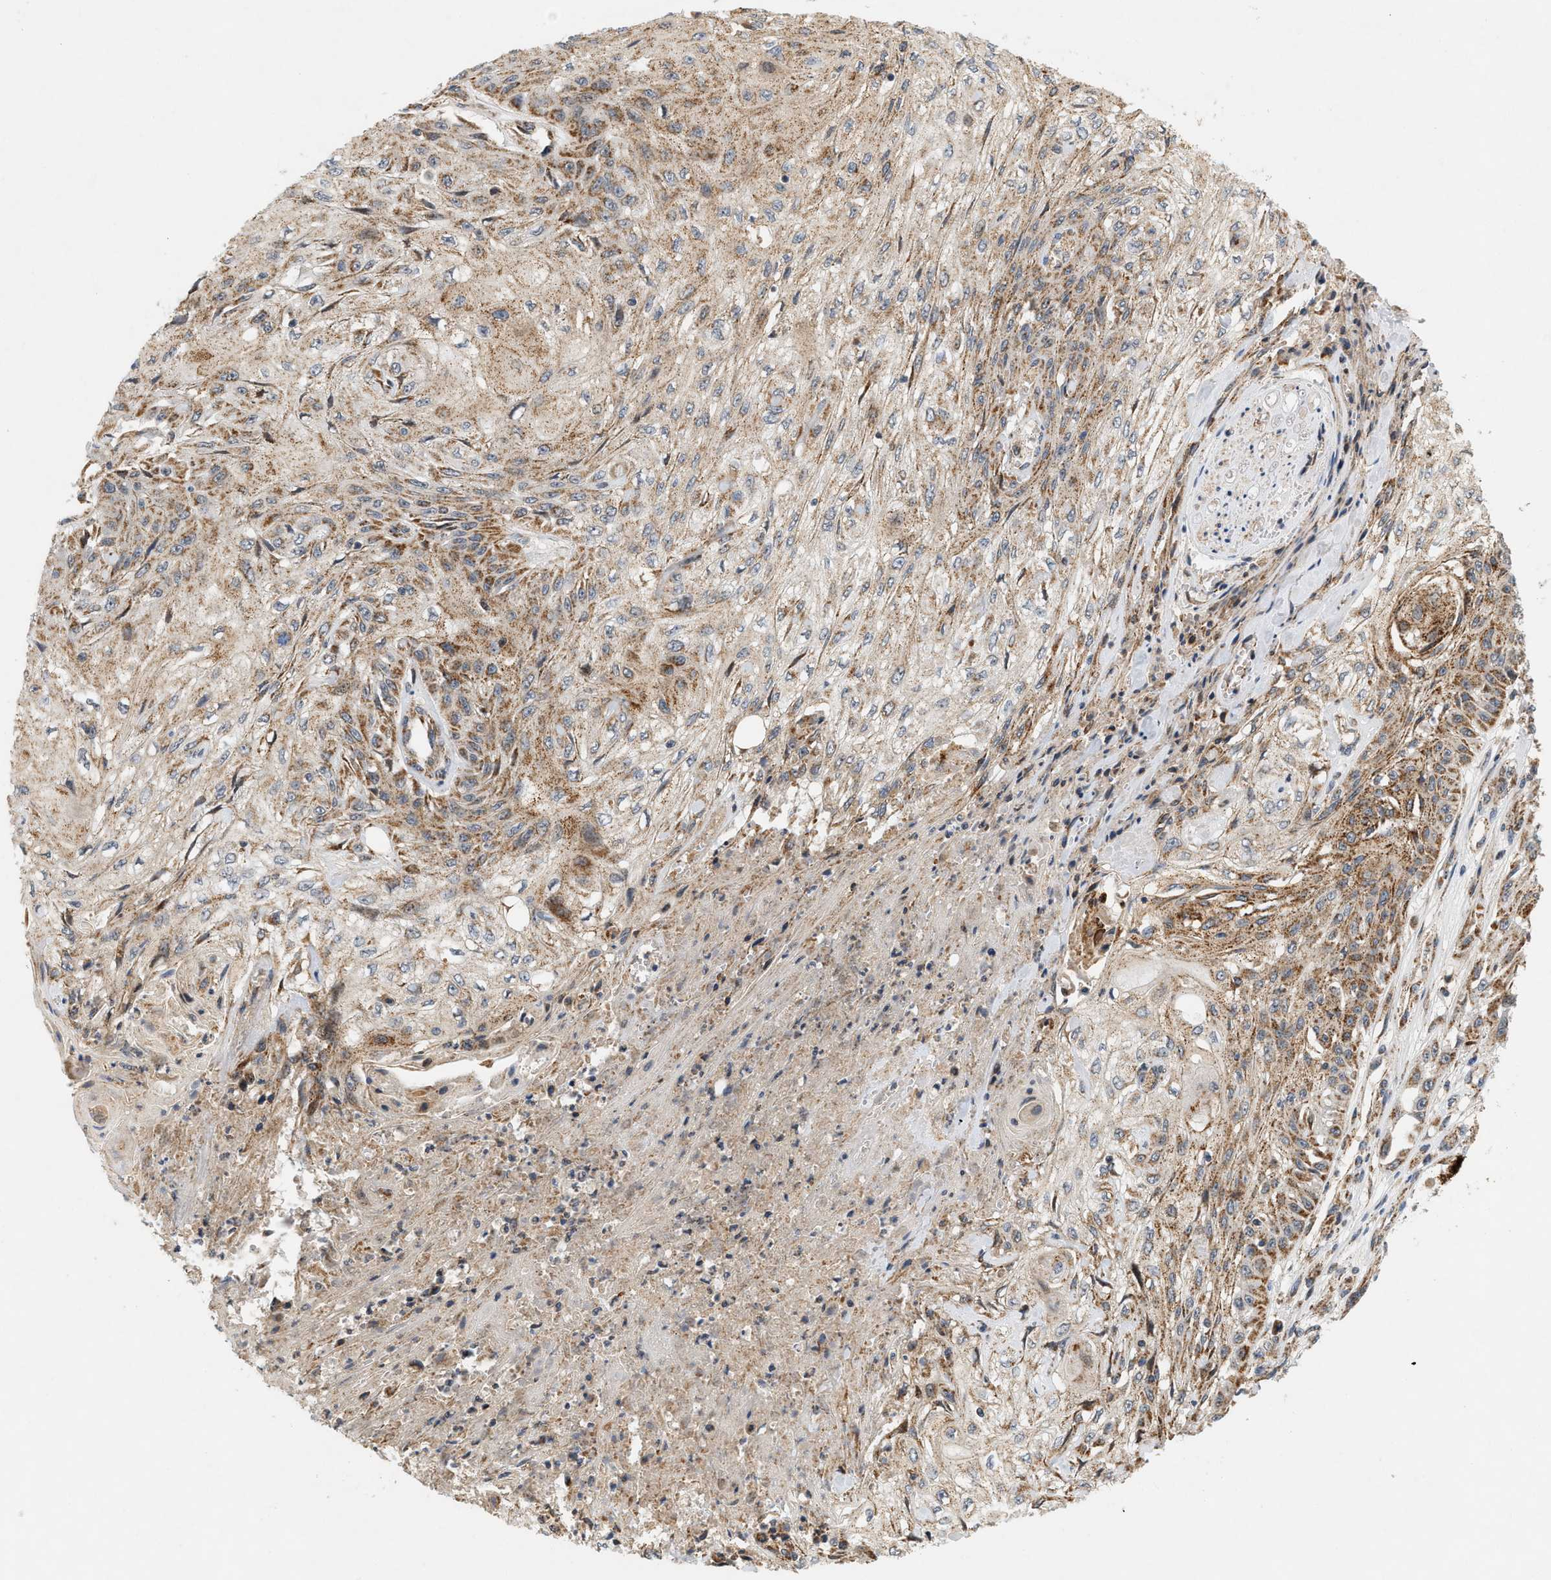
{"staining": {"intensity": "moderate", "quantity": ">75%", "location": "cytoplasmic/membranous"}, "tissue": "skin cancer", "cell_type": "Tumor cells", "image_type": "cancer", "snomed": [{"axis": "morphology", "description": "Squamous cell carcinoma, NOS"}, {"axis": "morphology", "description": "Squamous cell carcinoma, metastatic, NOS"}, {"axis": "topography", "description": "Skin"}, {"axis": "topography", "description": "Lymph node"}], "caption": "Squamous cell carcinoma (skin) stained with a brown dye exhibits moderate cytoplasmic/membranous positive staining in approximately >75% of tumor cells.", "gene": "MCU", "patient": {"sex": "male", "age": 75}}